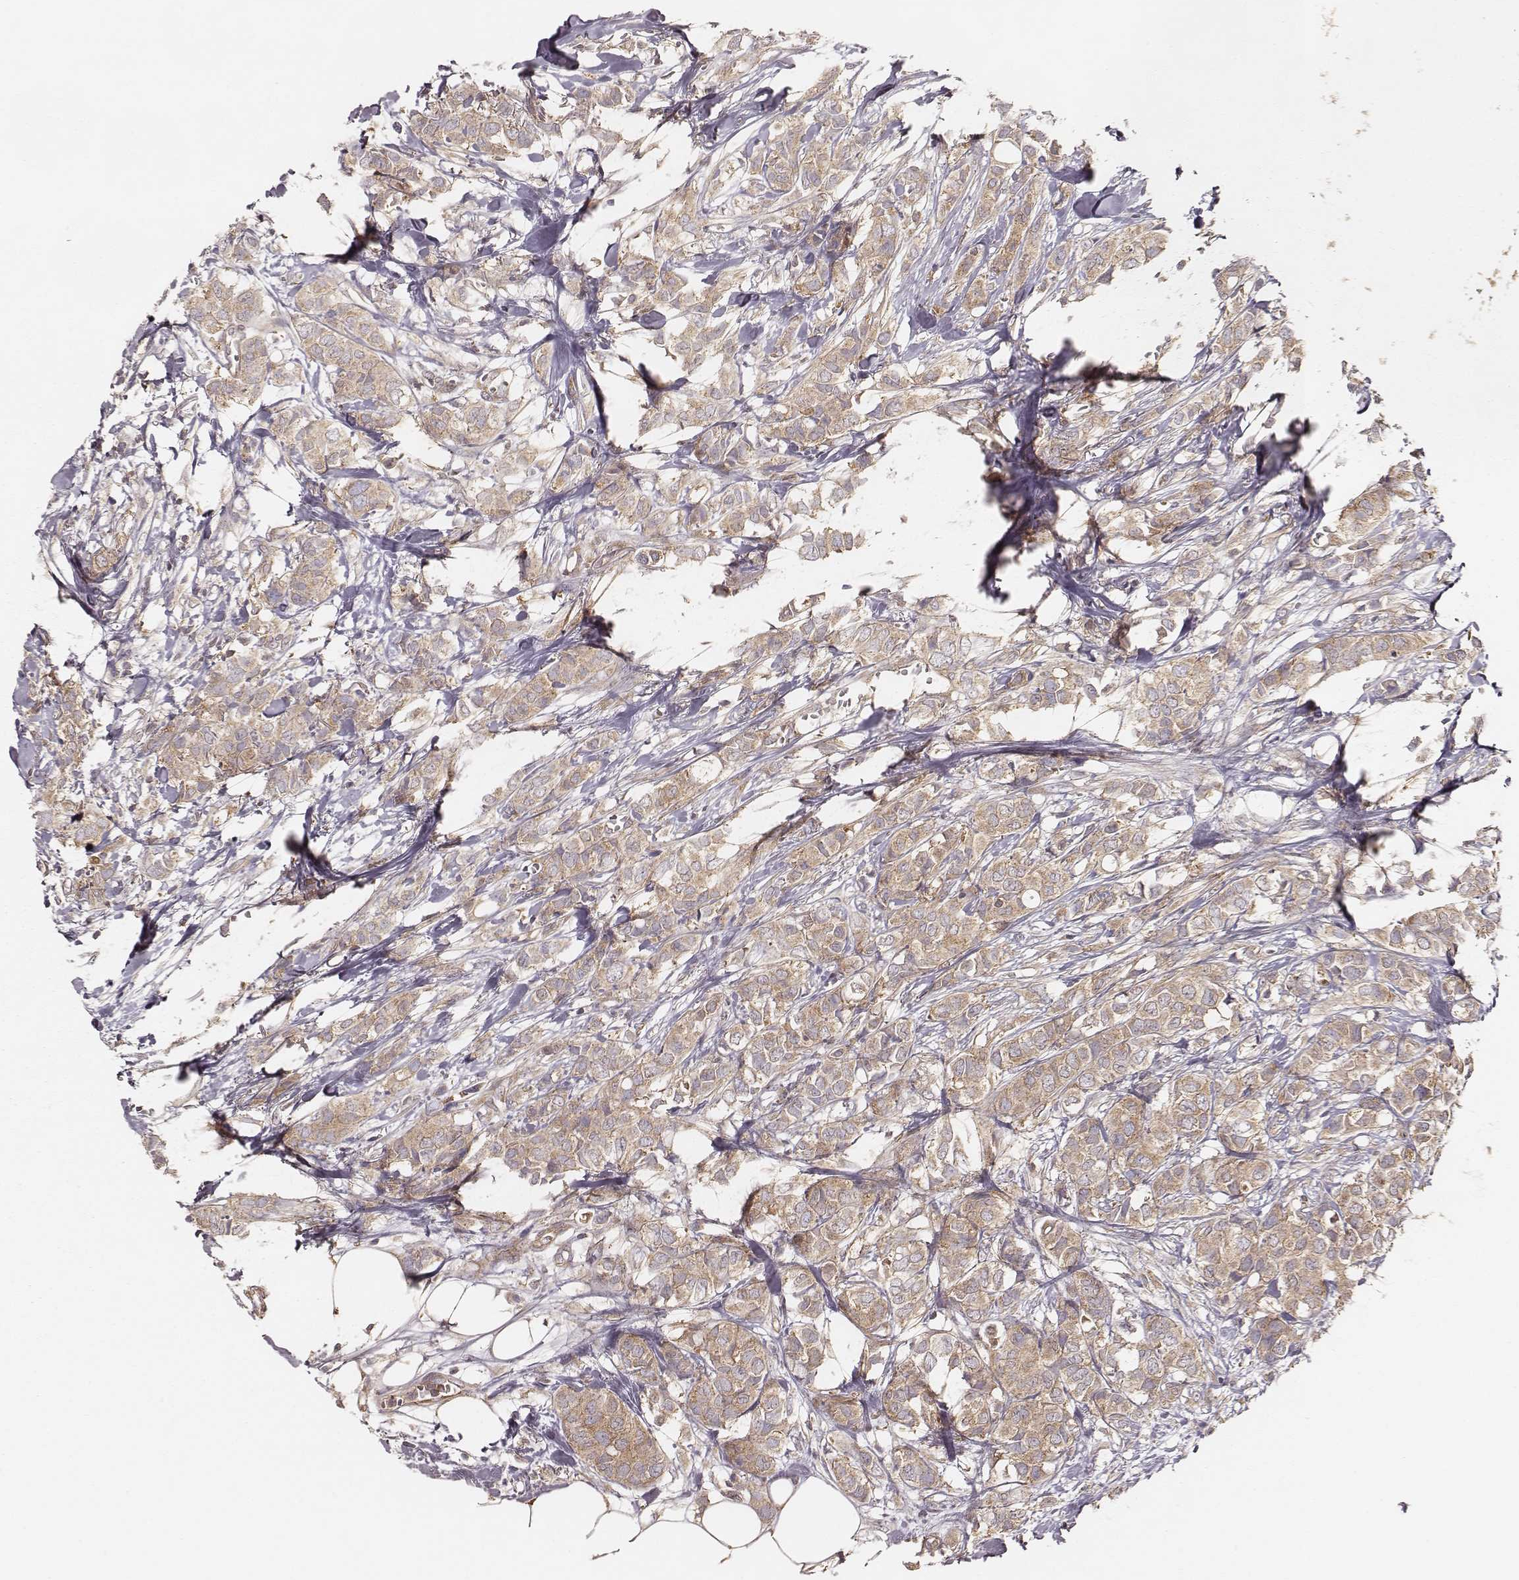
{"staining": {"intensity": "weak", "quantity": ">75%", "location": "cytoplasmic/membranous"}, "tissue": "breast cancer", "cell_type": "Tumor cells", "image_type": "cancer", "snomed": [{"axis": "morphology", "description": "Duct carcinoma"}, {"axis": "topography", "description": "Breast"}], "caption": "Immunohistochemistry (DAB) staining of infiltrating ductal carcinoma (breast) exhibits weak cytoplasmic/membranous protein positivity in approximately >75% of tumor cells. (DAB (3,3'-diaminobenzidine) IHC with brightfield microscopy, high magnification).", "gene": "CARS1", "patient": {"sex": "female", "age": 85}}